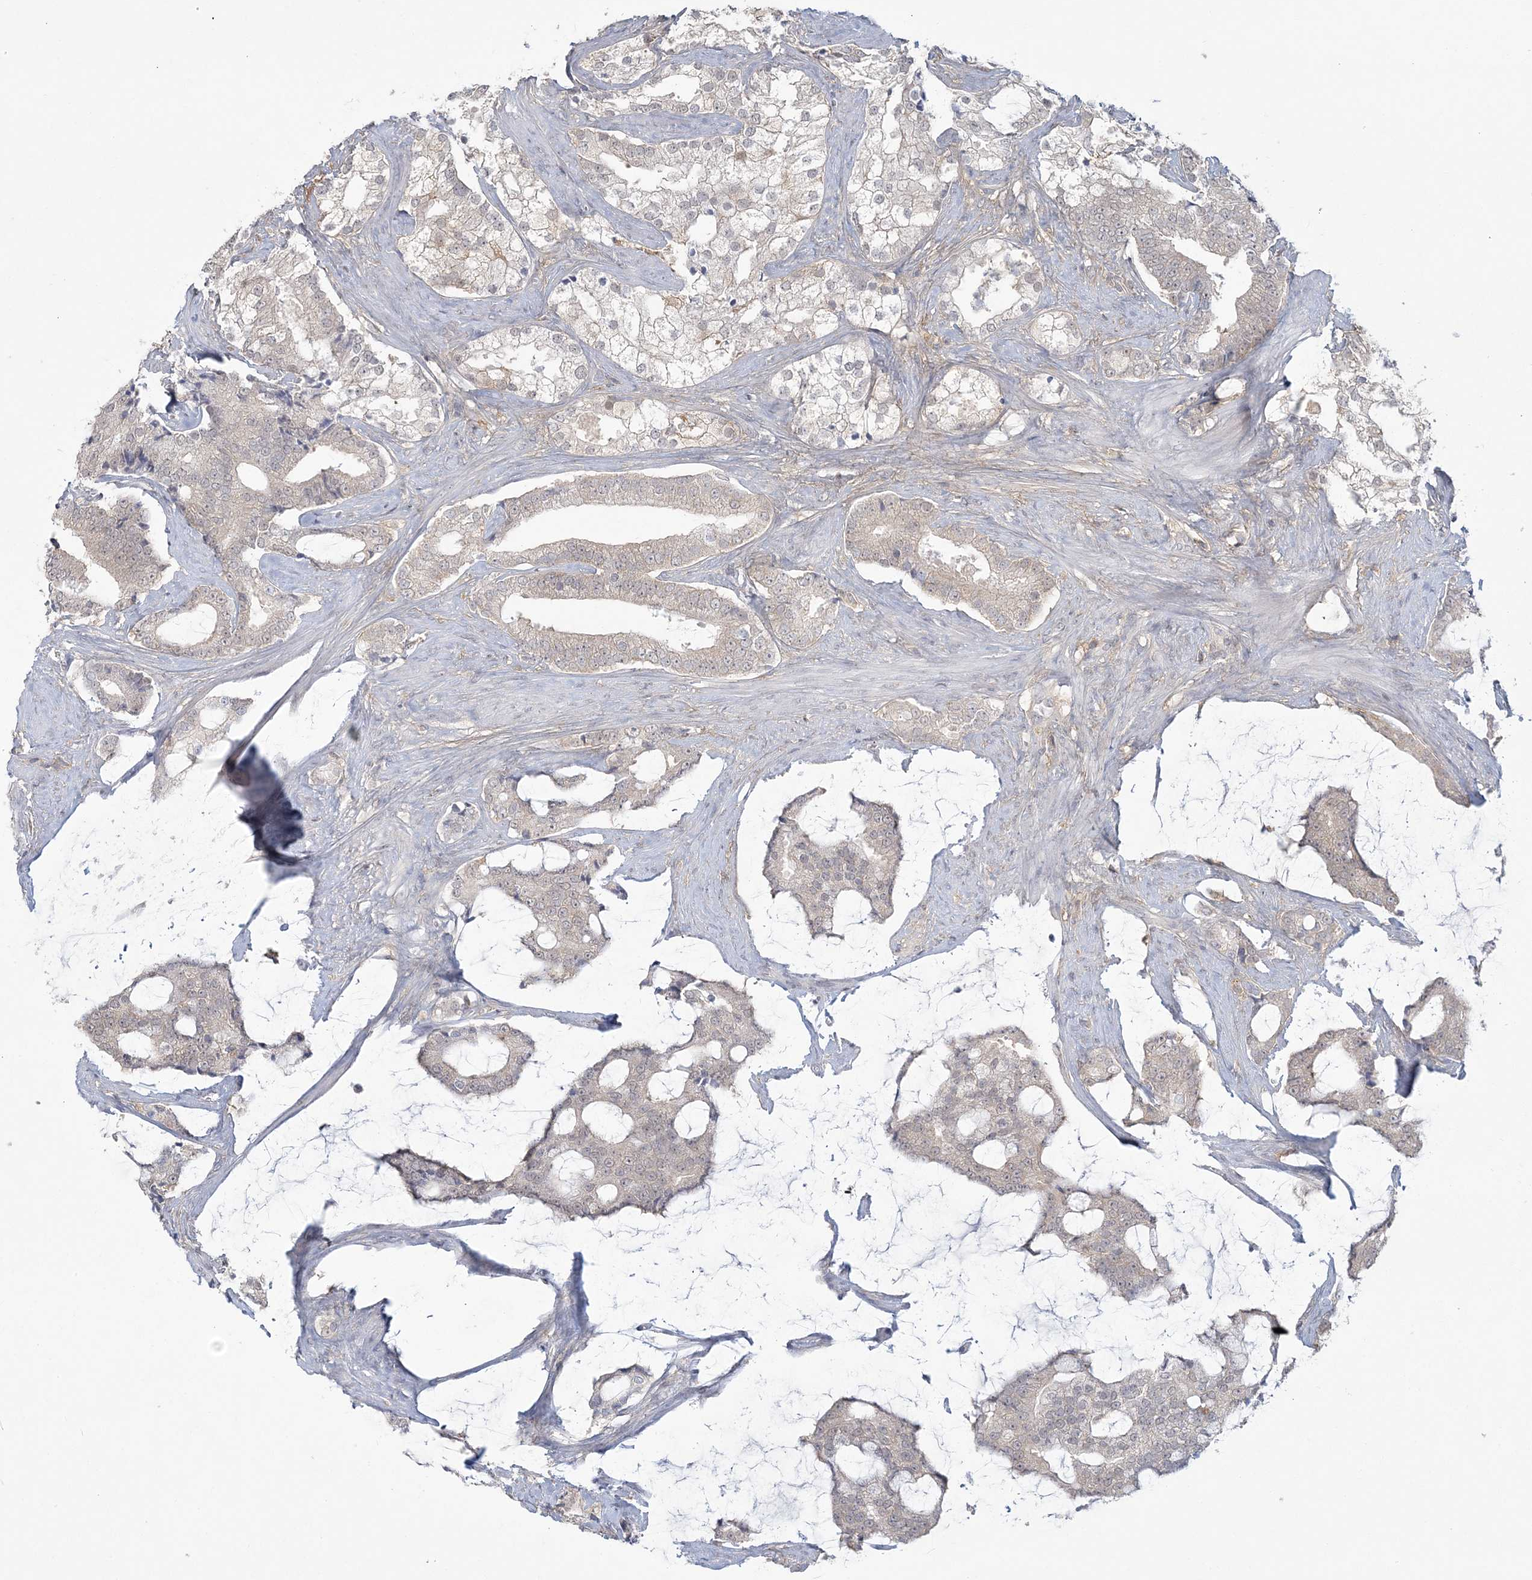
{"staining": {"intensity": "weak", "quantity": "25%-75%", "location": "cytoplasmic/membranous,nuclear"}, "tissue": "prostate cancer", "cell_type": "Tumor cells", "image_type": "cancer", "snomed": [{"axis": "morphology", "description": "Adenocarcinoma, Low grade"}, {"axis": "topography", "description": "Prostate"}], "caption": "DAB immunohistochemical staining of prostate adenocarcinoma (low-grade) displays weak cytoplasmic/membranous and nuclear protein expression in approximately 25%-75% of tumor cells.", "gene": "ANKS1A", "patient": {"sex": "male", "age": 58}}